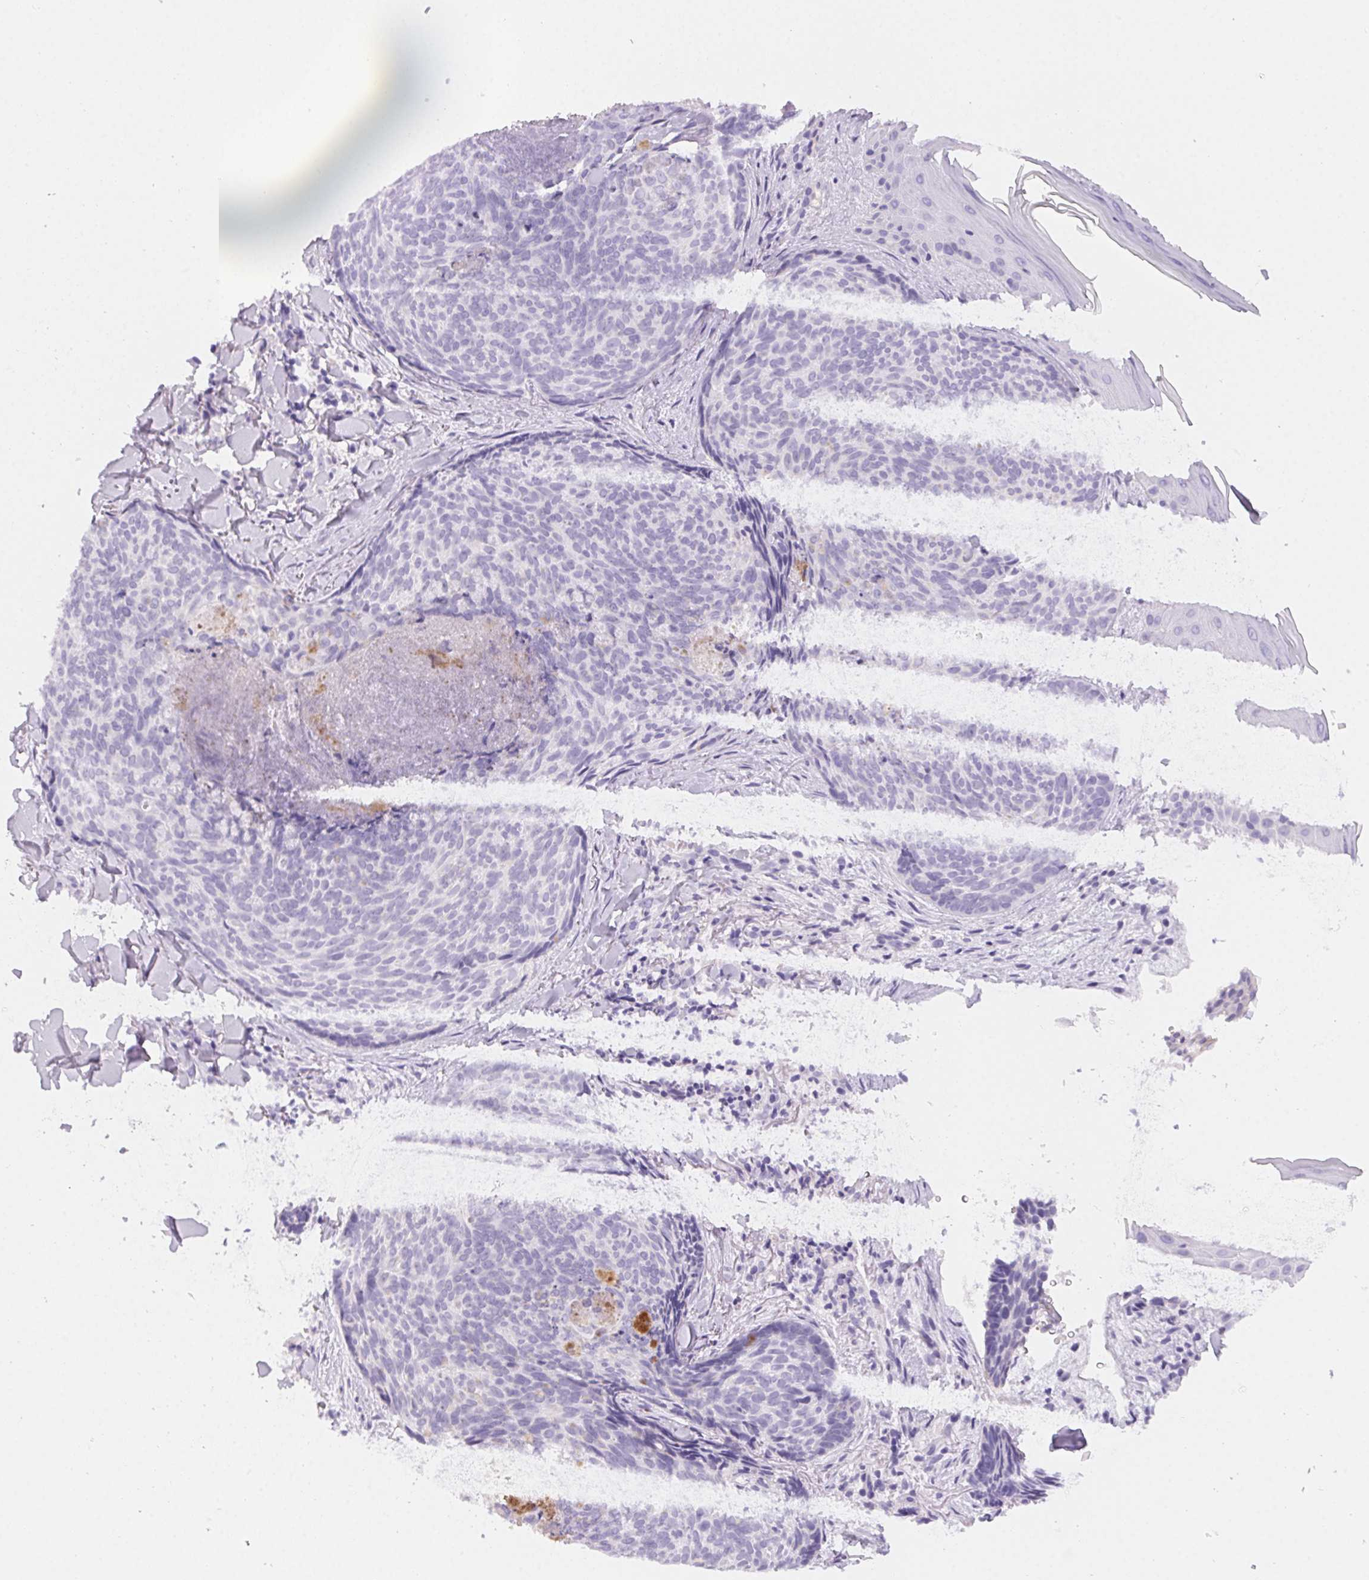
{"staining": {"intensity": "negative", "quantity": "none", "location": "none"}, "tissue": "skin cancer", "cell_type": "Tumor cells", "image_type": "cancer", "snomed": [{"axis": "morphology", "description": "Basal cell carcinoma"}, {"axis": "topography", "description": "Skin"}], "caption": "The image exhibits no staining of tumor cells in basal cell carcinoma (skin). (DAB (3,3'-diaminobenzidine) immunohistochemistry (IHC) with hematoxylin counter stain).", "gene": "PADI4", "patient": {"sex": "female", "age": 82}}